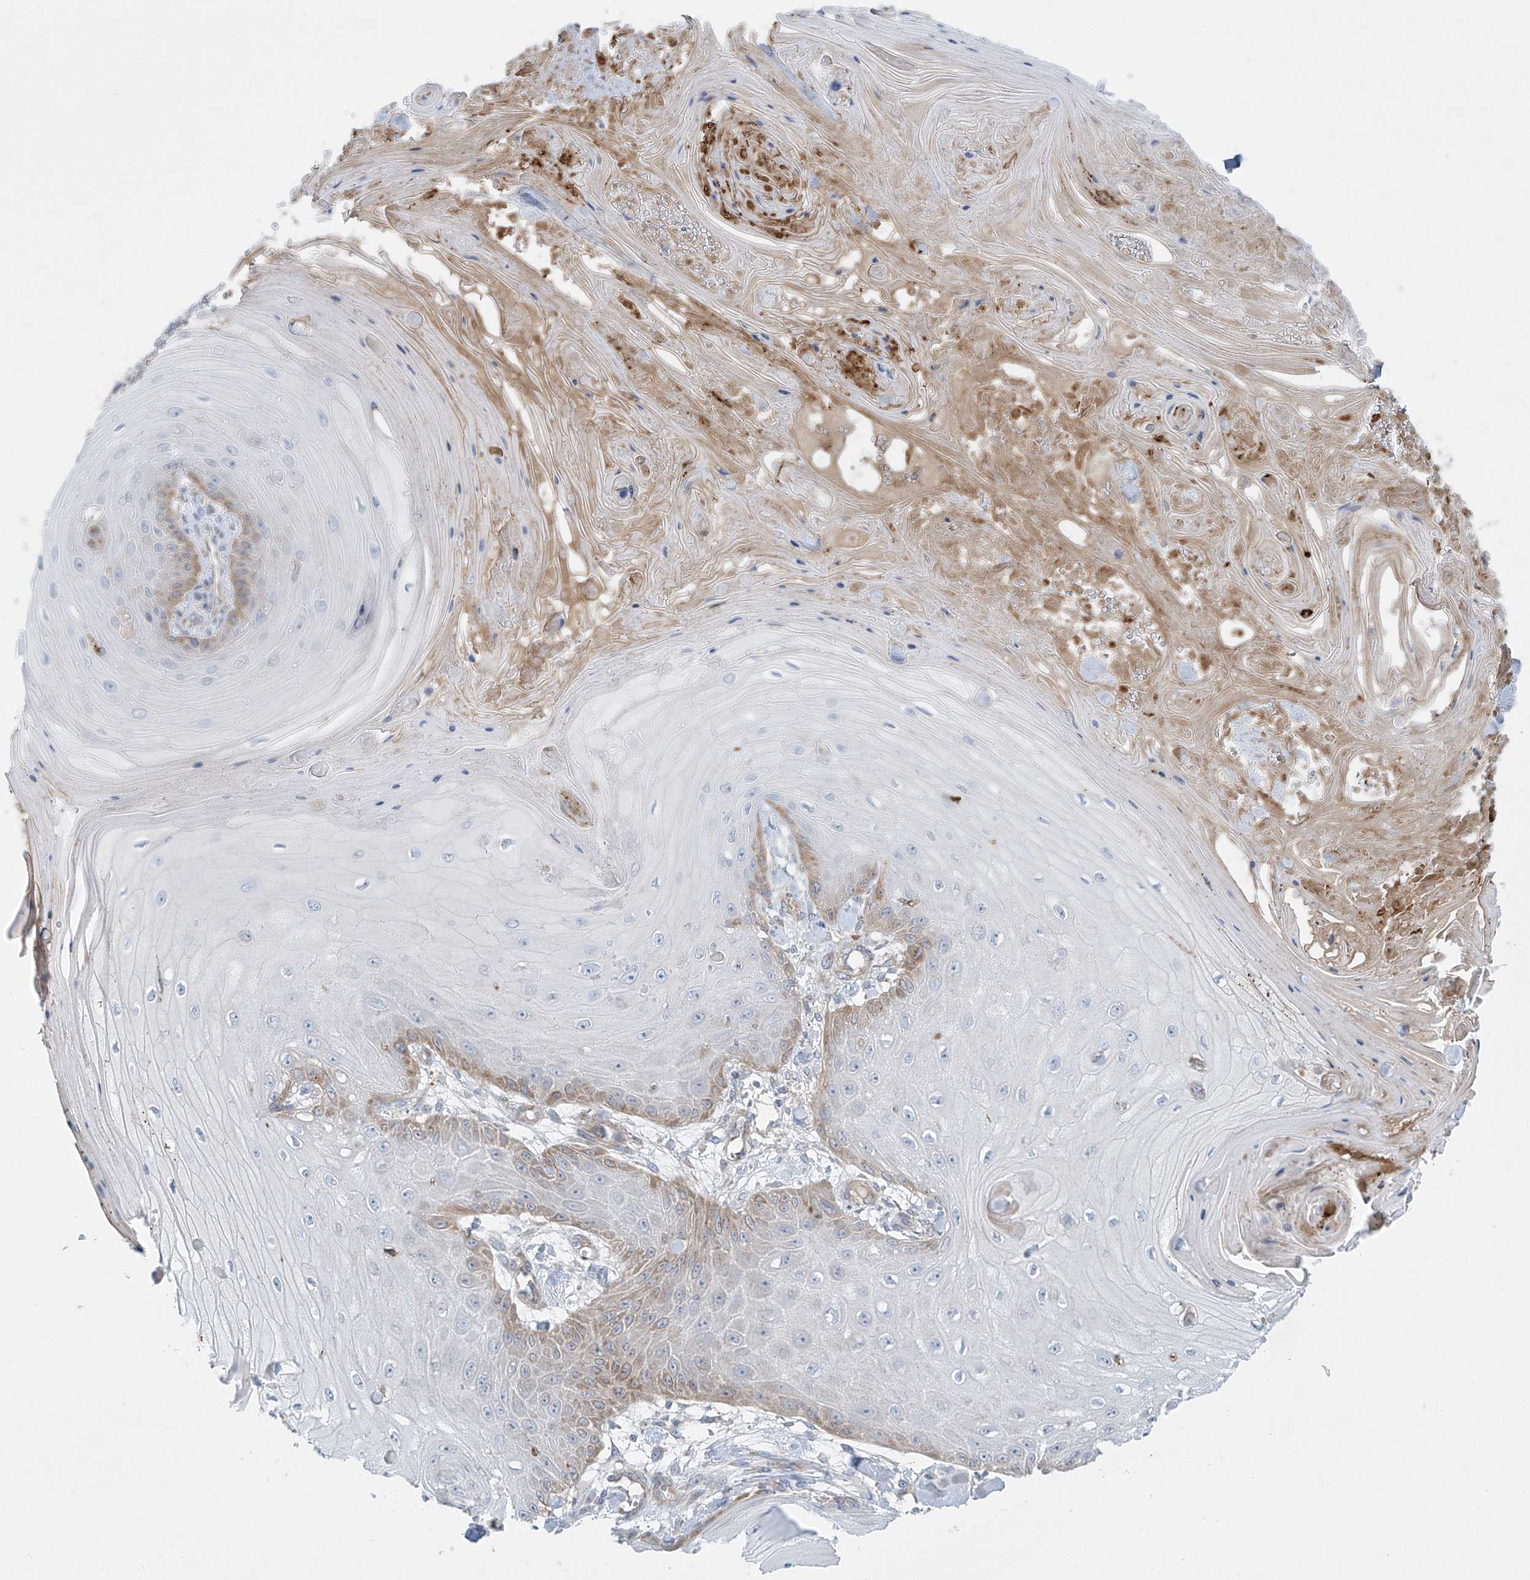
{"staining": {"intensity": "moderate", "quantity": "<25%", "location": "cytoplasmic/membranous"}, "tissue": "skin cancer", "cell_type": "Tumor cells", "image_type": "cancer", "snomed": [{"axis": "morphology", "description": "Squamous cell carcinoma, NOS"}, {"axis": "topography", "description": "Skin"}], "caption": "Immunohistochemistry histopathology image of human skin cancer (squamous cell carcinoma) stained for a protein (brown), which displays low levels of moderate cytoplasmic/membranous expression in about <25% of tumor cells.", "gene": "TJAP1", "patient": {"sex": "male", "age": 74}}